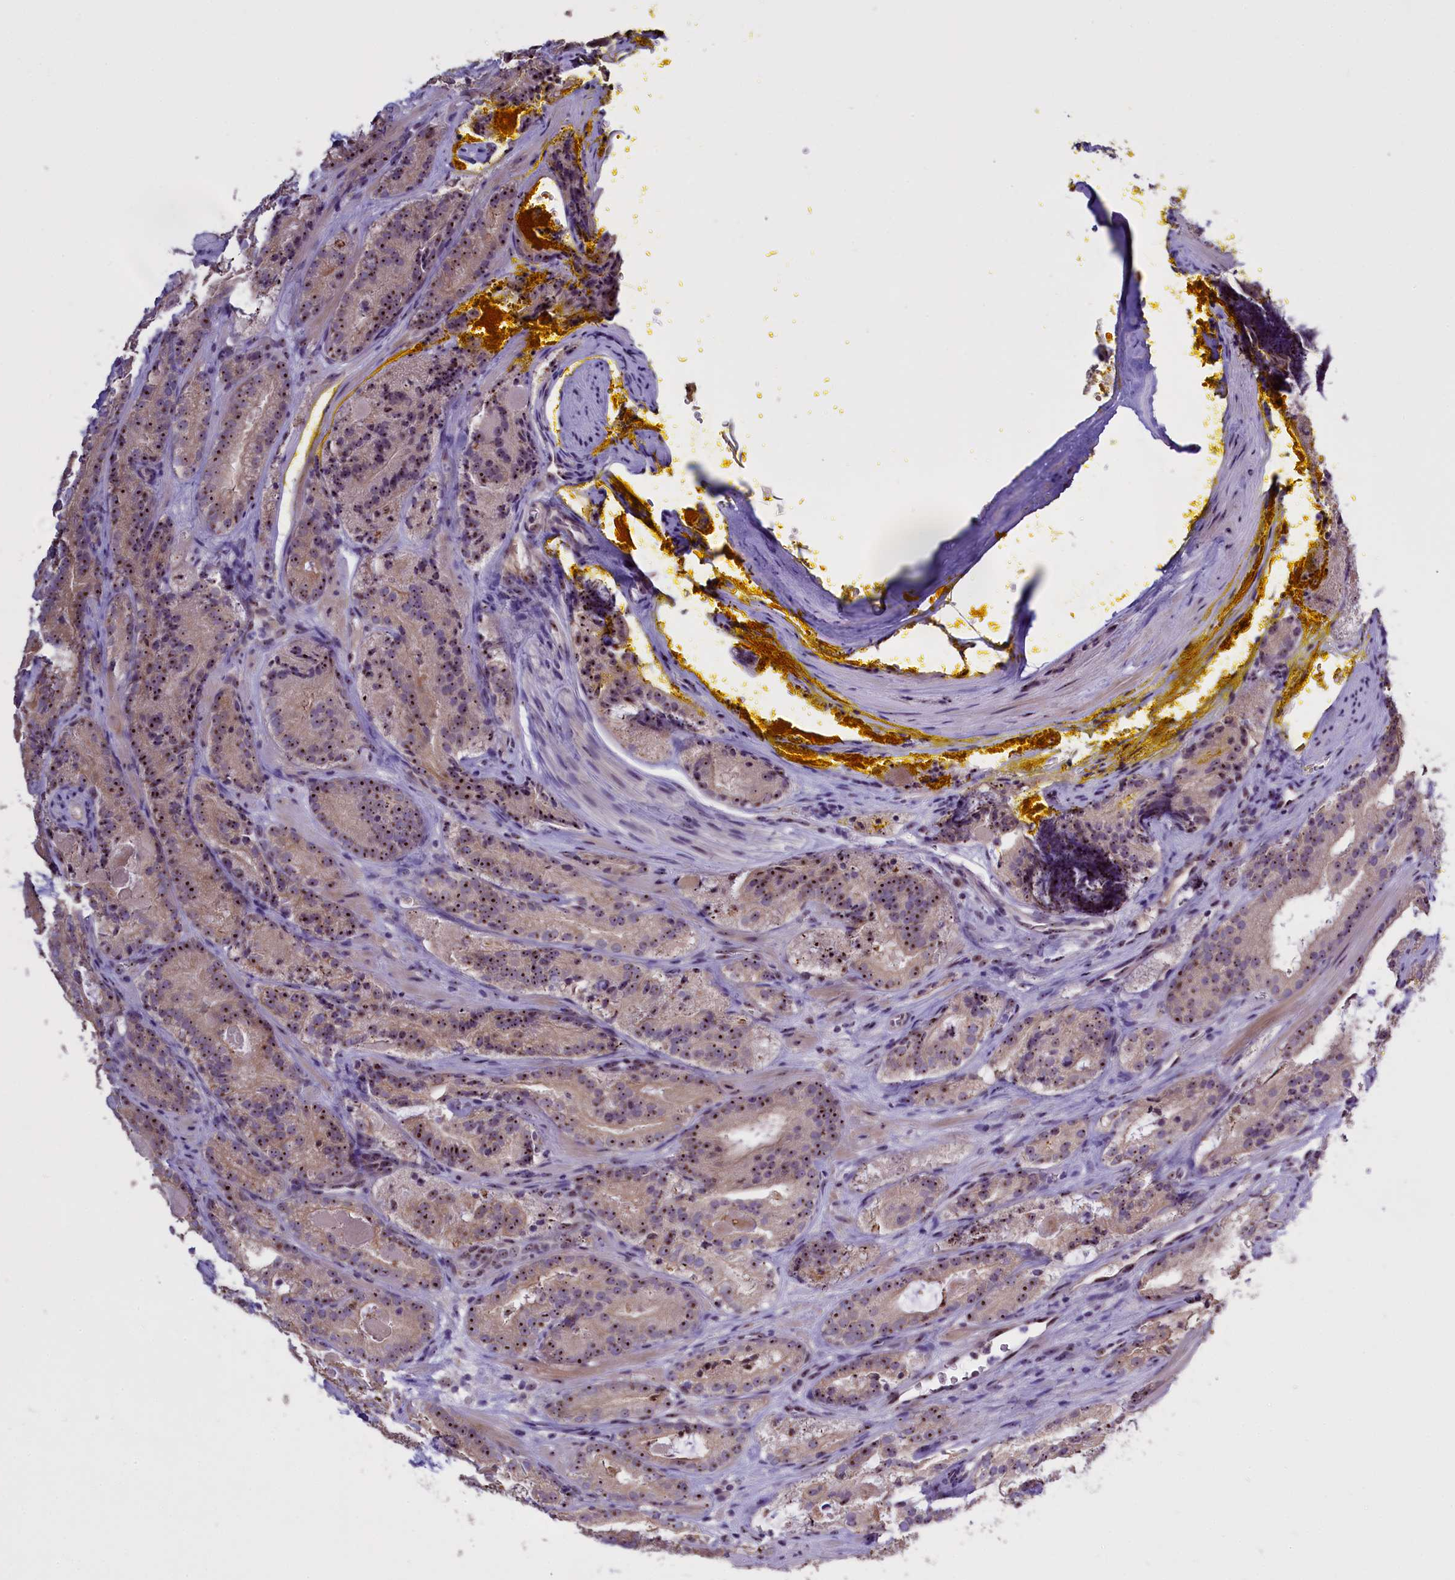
{"staining": {"intensity": "moderate", "quantity": ">75%", "location": "nuclear"}, "tissue": "prostate cancer", "cell_type": "Tumor cells", "image_type": "cancer", "snomed": [{"axis": "morphology", "description": "Adenocarcinoma, High grade"}, {"axis": "topography", "description": "Prostate"}], "caption": "IHC image of neoplastic tissue: adenocarcinoma (high-grade) (prostate) stained using immunohistochemistry (IHC) exhibits medium levels of moderate protein expression localized specifically in the nuclear of tumor cells, appearing as a nuclear brown color.", "gene": "TBL3", "patient": {"sex": "male", "age": 57}}